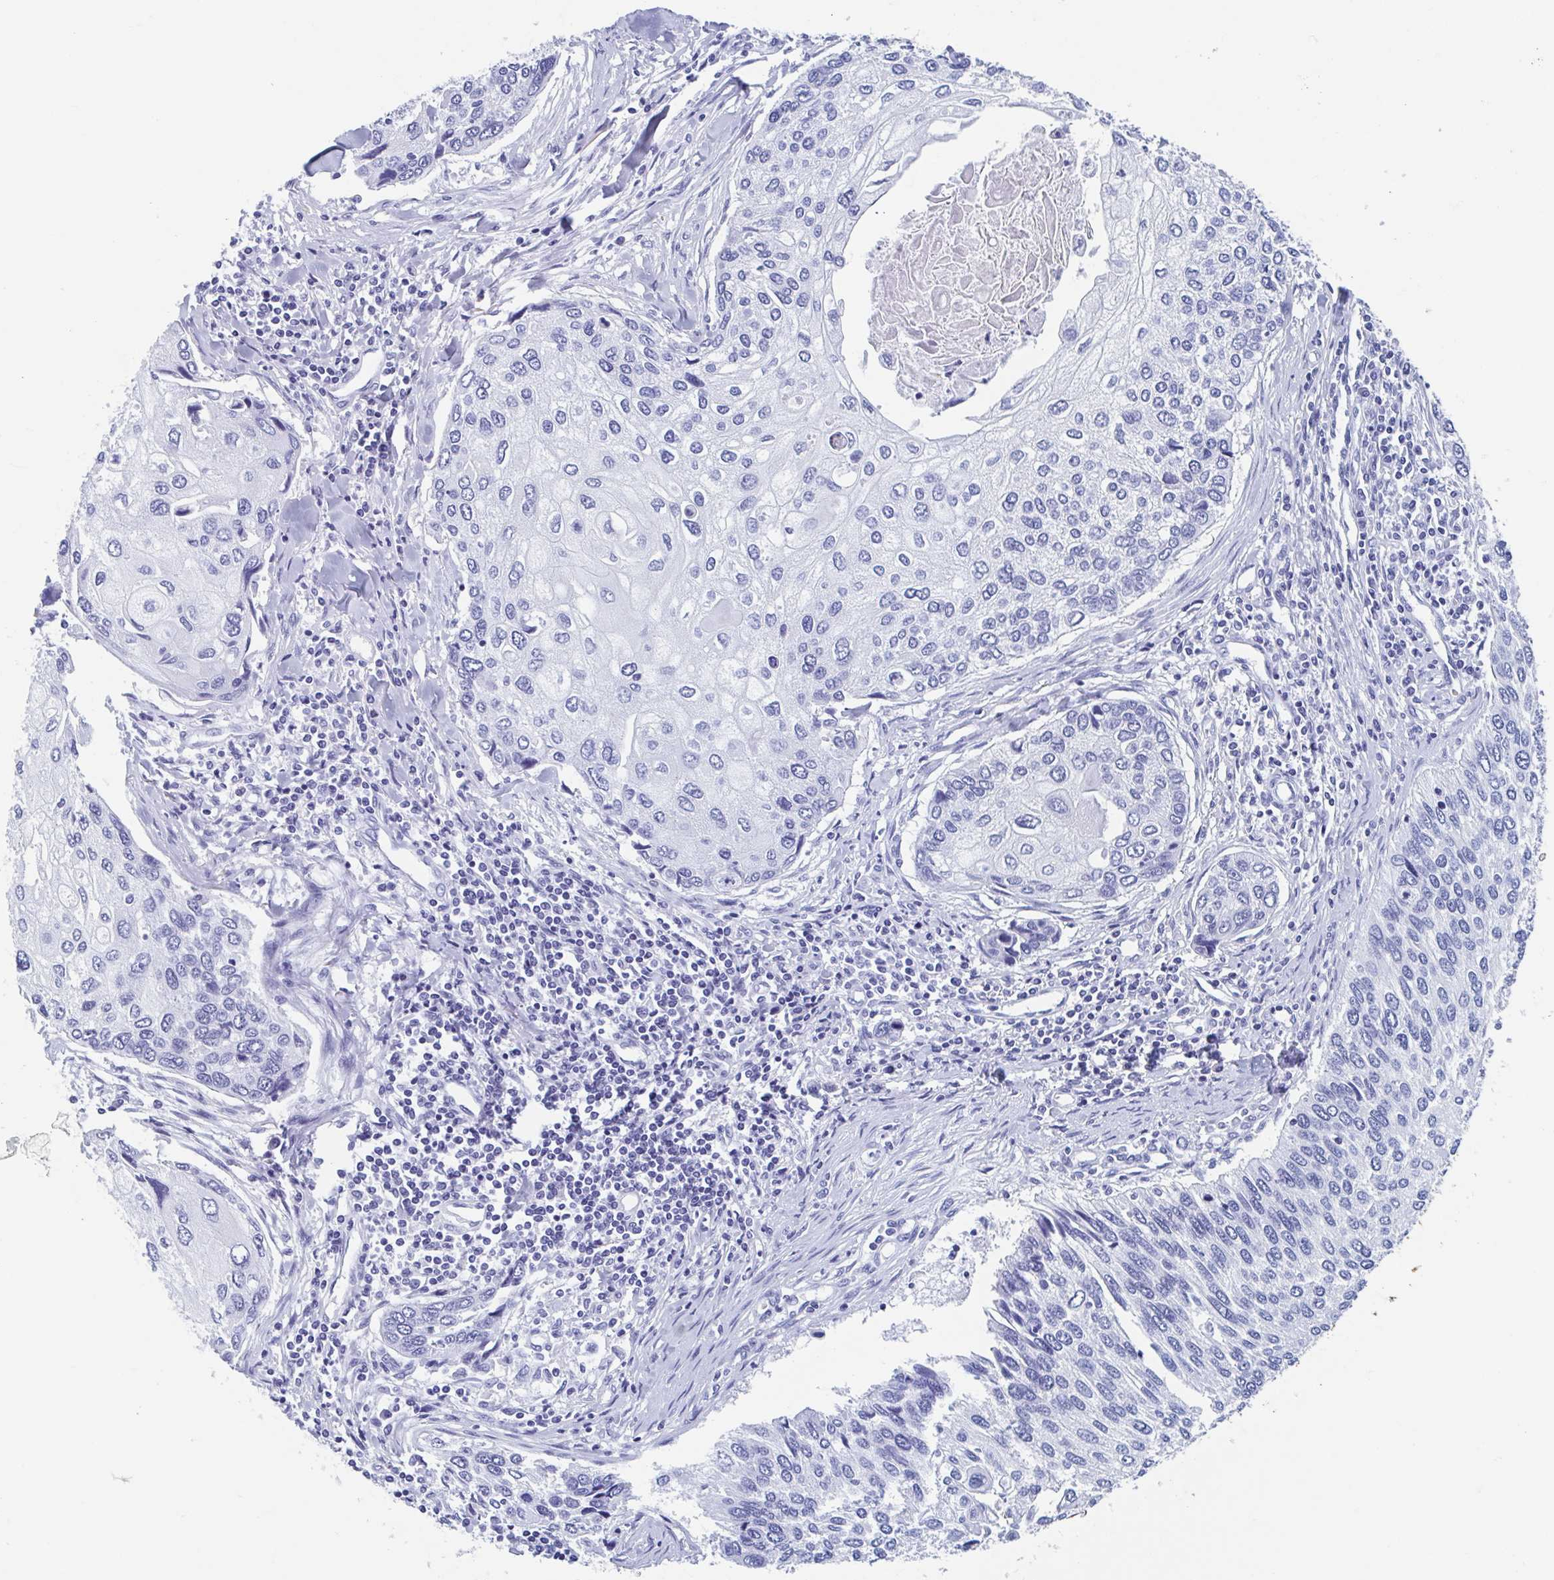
{"staining": {"intensity": "negative", "quantity": "none", "location": "none"}, "tissue": "lung cancer", "cell_type": "Tumor cells", "image_type": "cancer", "snomed": [{"axis": "morphology", "description": "Squamous cell carcinoma, NOS"}, {"axis": "morphology", "description": "Squamous cell carcinoma, metastatic, NOS"}, {"axis": "topography", "description": "Lung"}], "caption": "Lung metastatic squamous cell carcinoma stained for a protein using immunohistochemistry shows no expression tumor cells.", "gene": "HDGFL1", "patient": {"sex": "male", "age": 63}}